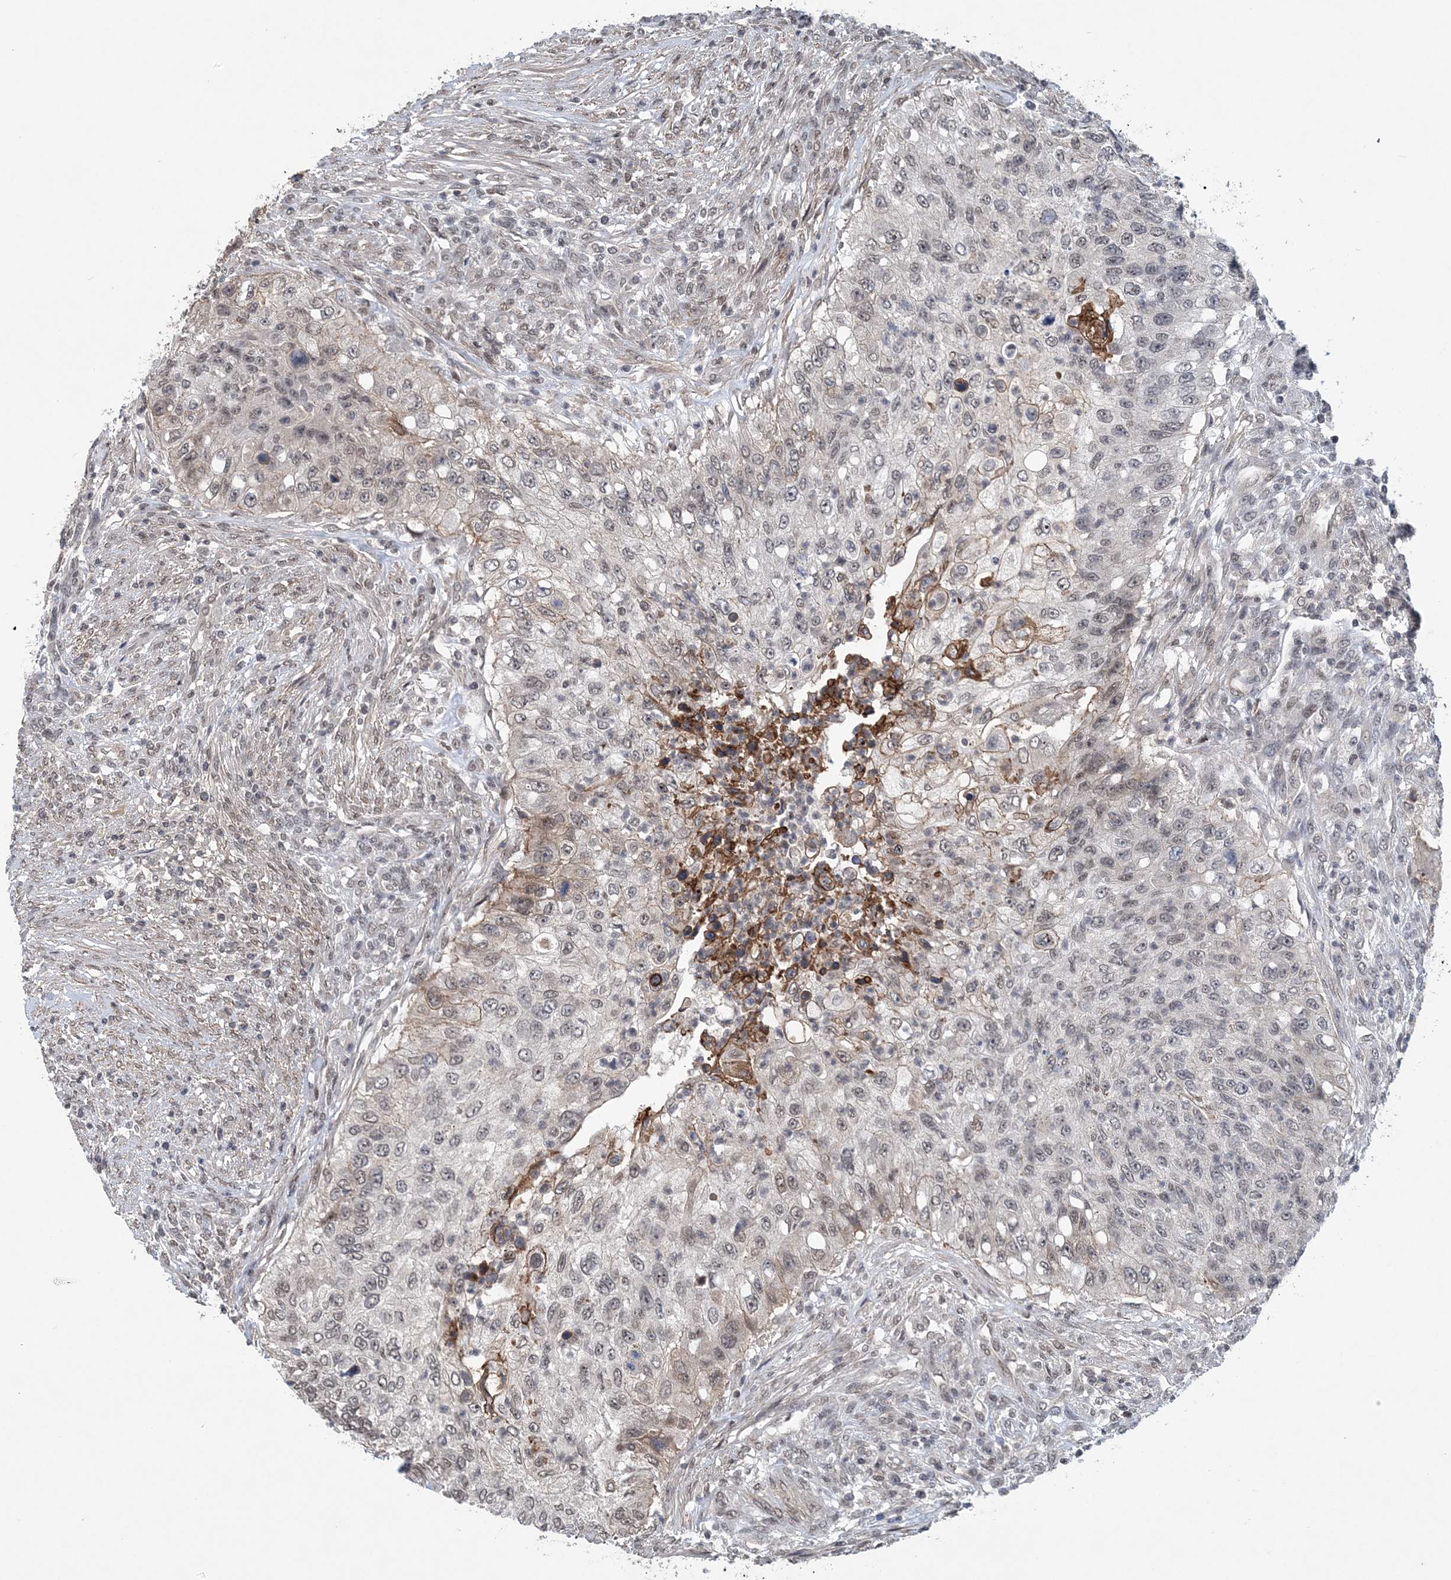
{"staining": {"intensity": "weak", "quantity": "25%-75%", "location": "cytoplasmic/membranous,nuclear"}, "tissue": "urothelial cancer", "cell_type": "Tumor cells", "image_type": "cancer", "snomed": [{"axis": "morphology", "description": "Urothelial carcinoma, High grade"}, {"axis": "topography", "description": "Urinary bladder"}], "caption": "Tumor cells display low levels of weak cytoplasmic/membranous and nuclear staining in approximately 25%-75% of cells in human urothelial carcinoma (high-grade).", "gene": "CCDC152", "patient": {"sex": "female", "age": 60}}